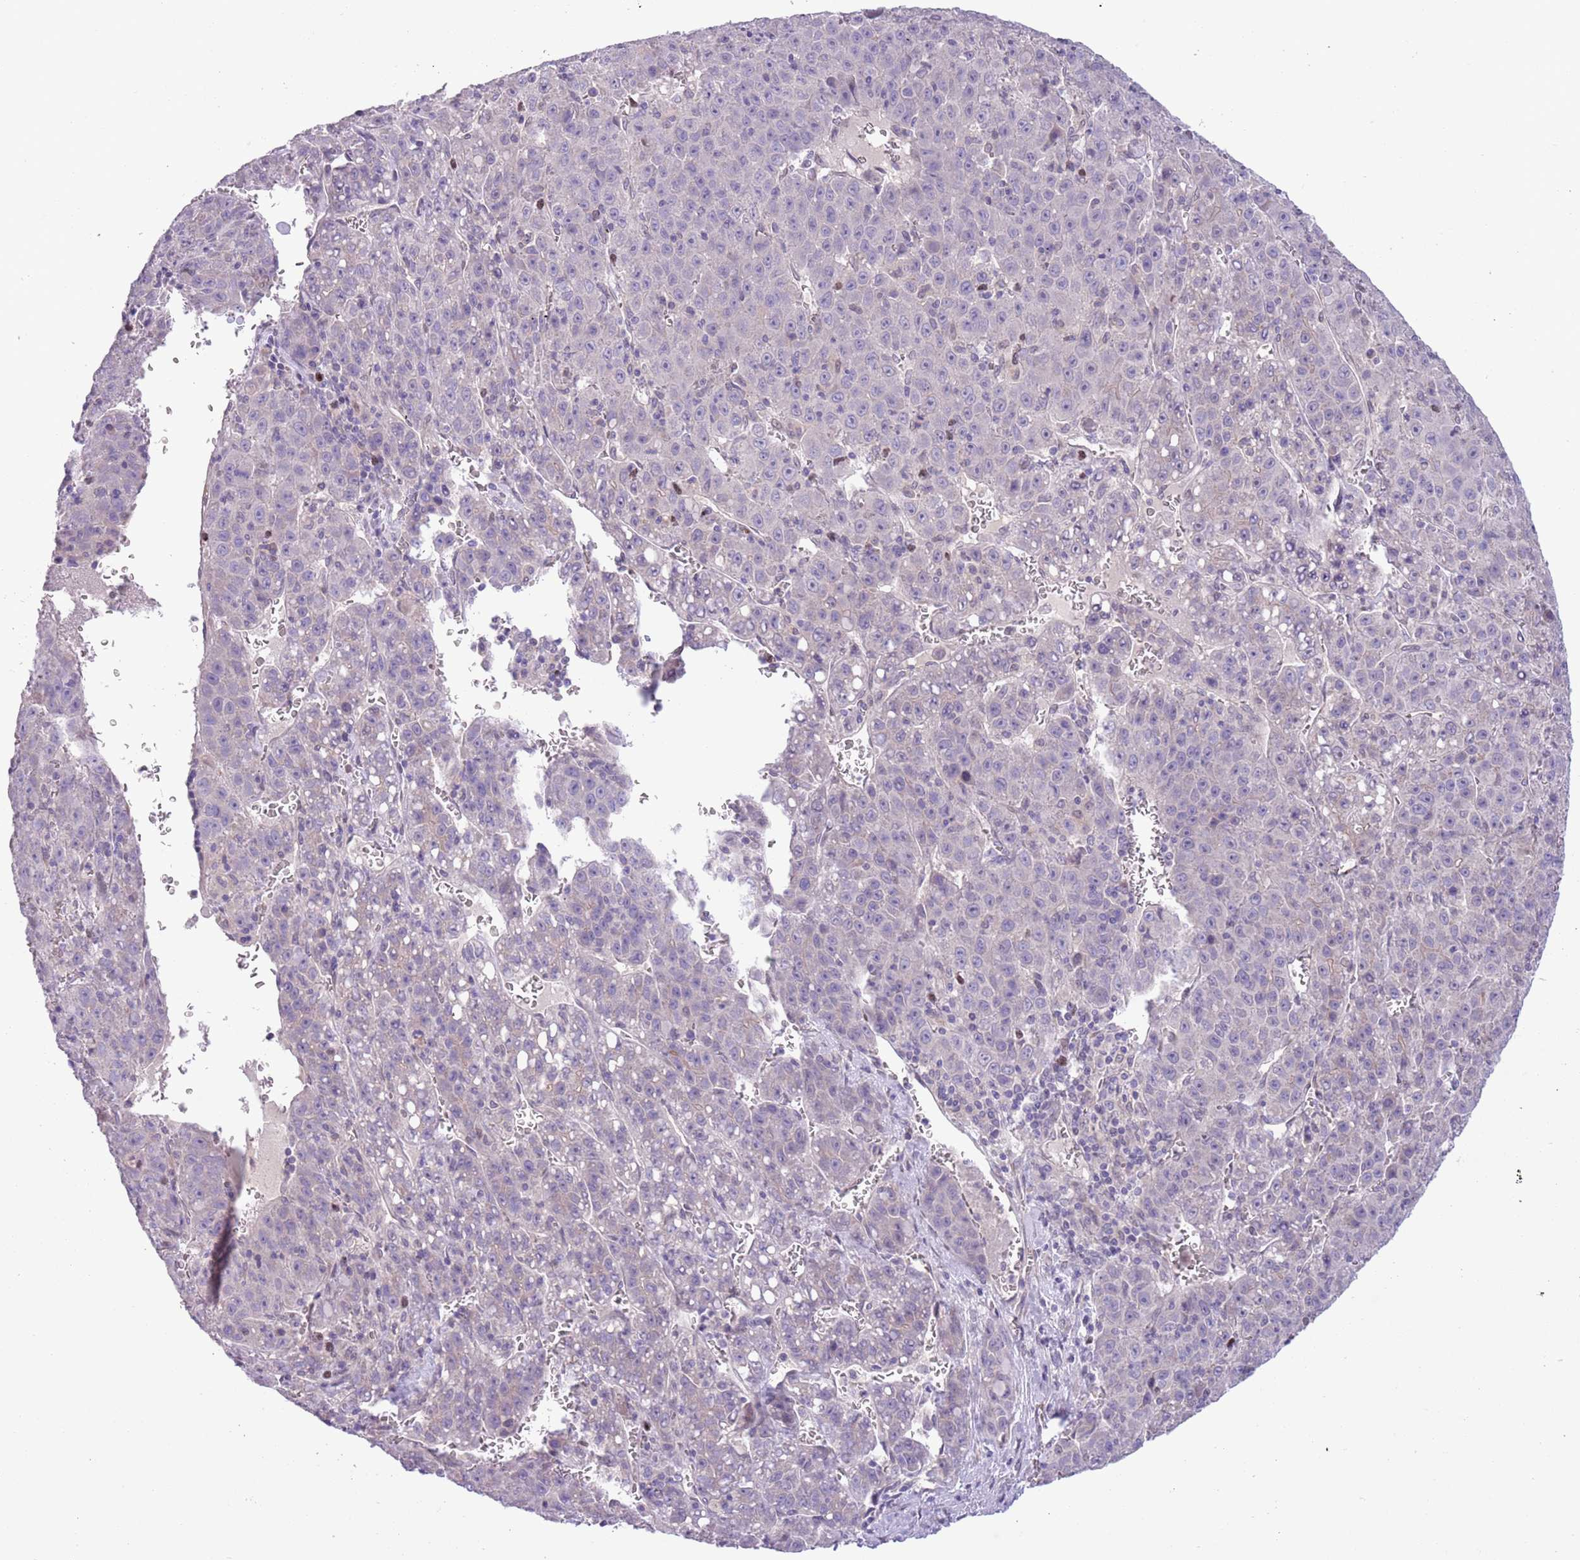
{"staining": {"intensity": "negative", "quantity": "none", "location": "none"}, "tissue": "liver cancer", "cell_type": "Tumor cells", "image_type": "cancer", "snomed": [{"axis": "morphology", "description": "Carcinoma, Hepatocellular, NOS"}, {"axis": "topography", "description": "Liver"}], "caption": "This is an IHC histopathology image of human hepatocellular carcinoma (liver). There is no positivity in tumor cells.", "gene": "CCND2", "patient": {"sex": "female", "age": 53}}